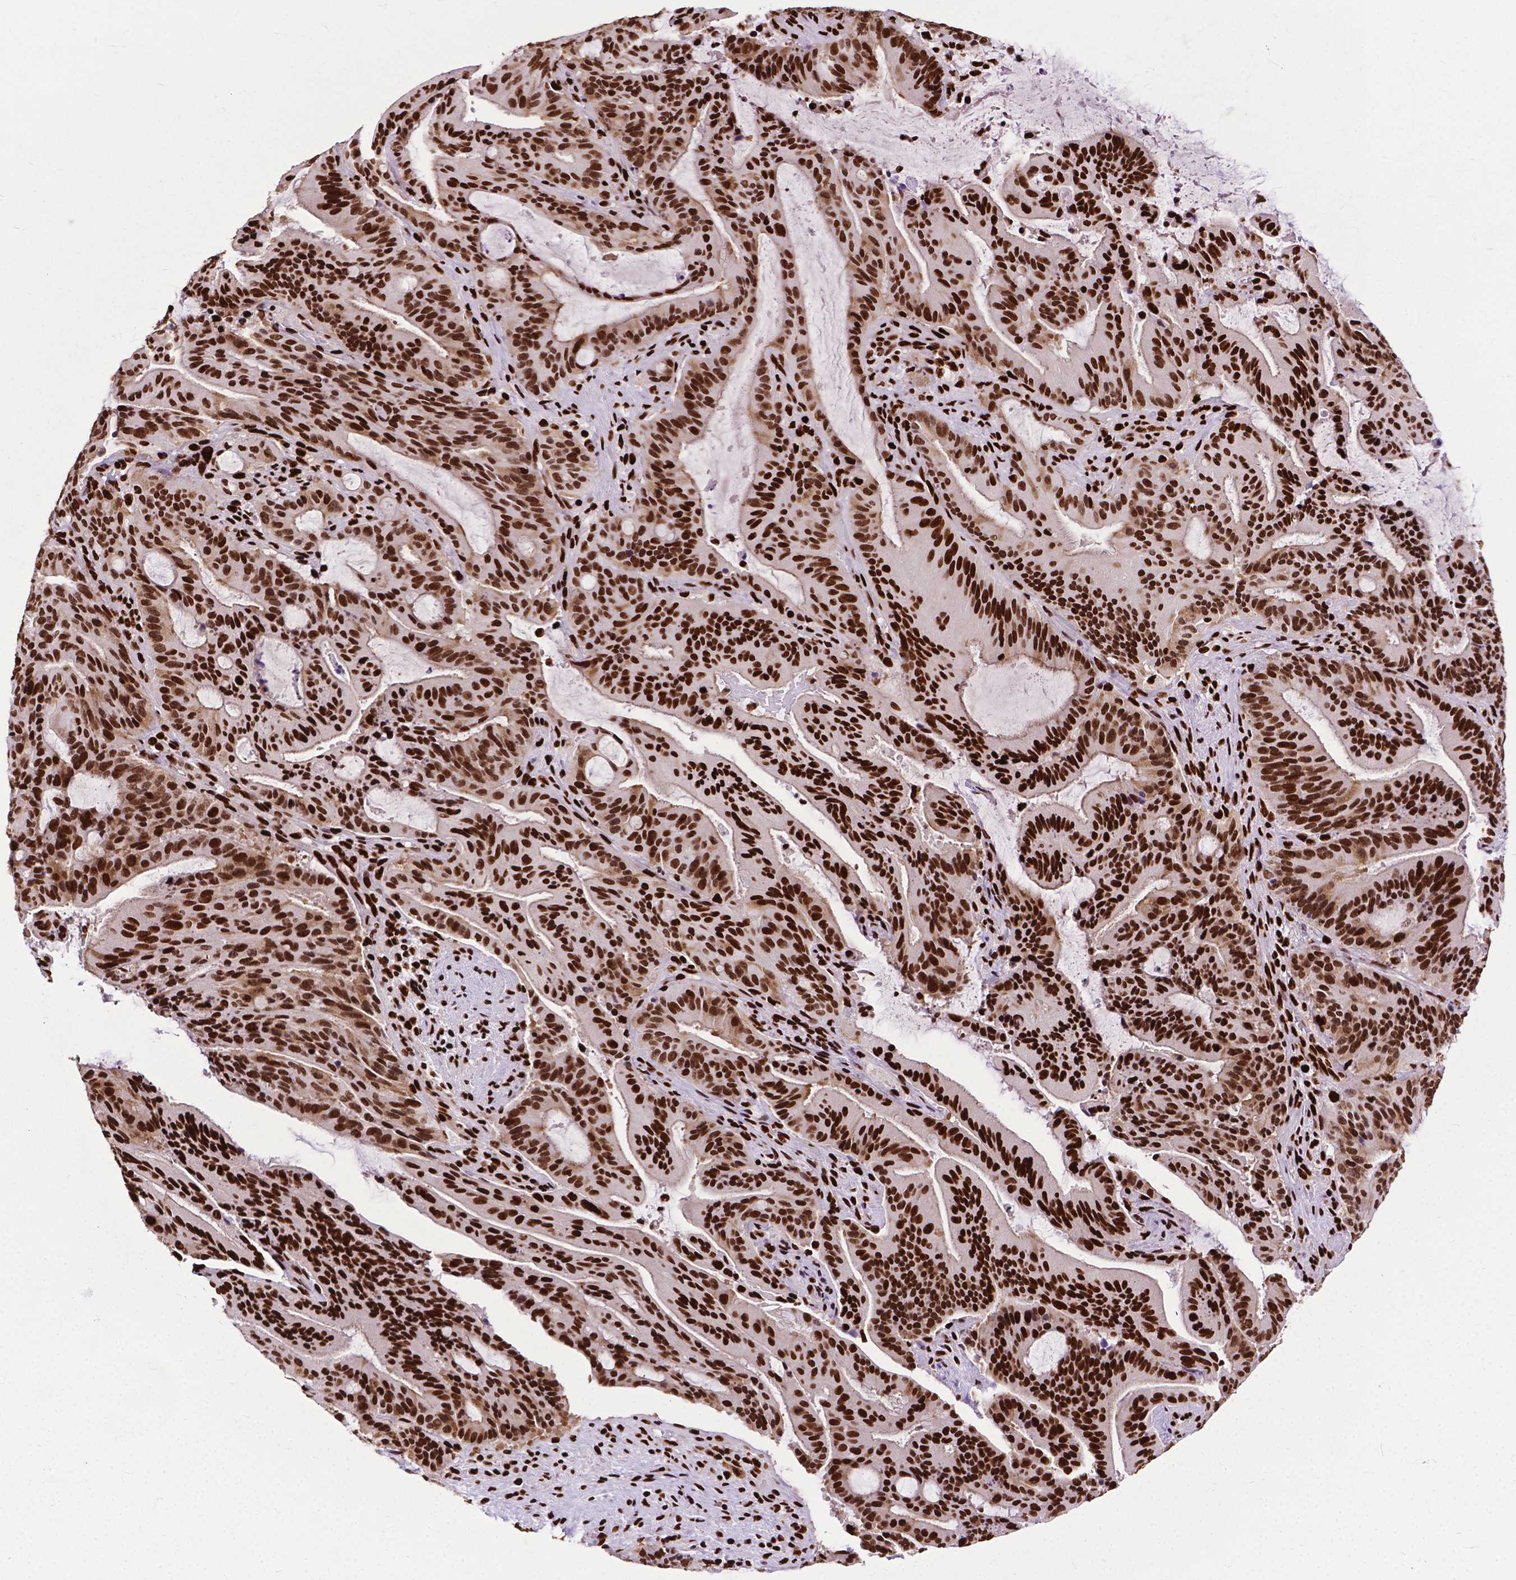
{"staining": {"intensity": "strong", "quantity": ">75%", "location": "nuclear"}, "tissue": "liver cancer", "cell_type": "Tumor cells", "image_type": "cancer", "snomed": [{"axis": "morphology", "description": "Cholangiocarcinoma"}, {"axis": "topography", "description": "Liver"}], "caption": "There is high levels of strong nuclear positivity in tumor cells of liver cancer, as demonstrated by immunohistochemical staining (brown color).", "gene": "SMIM5", "patient": {"sex": "female", "age": 73}}